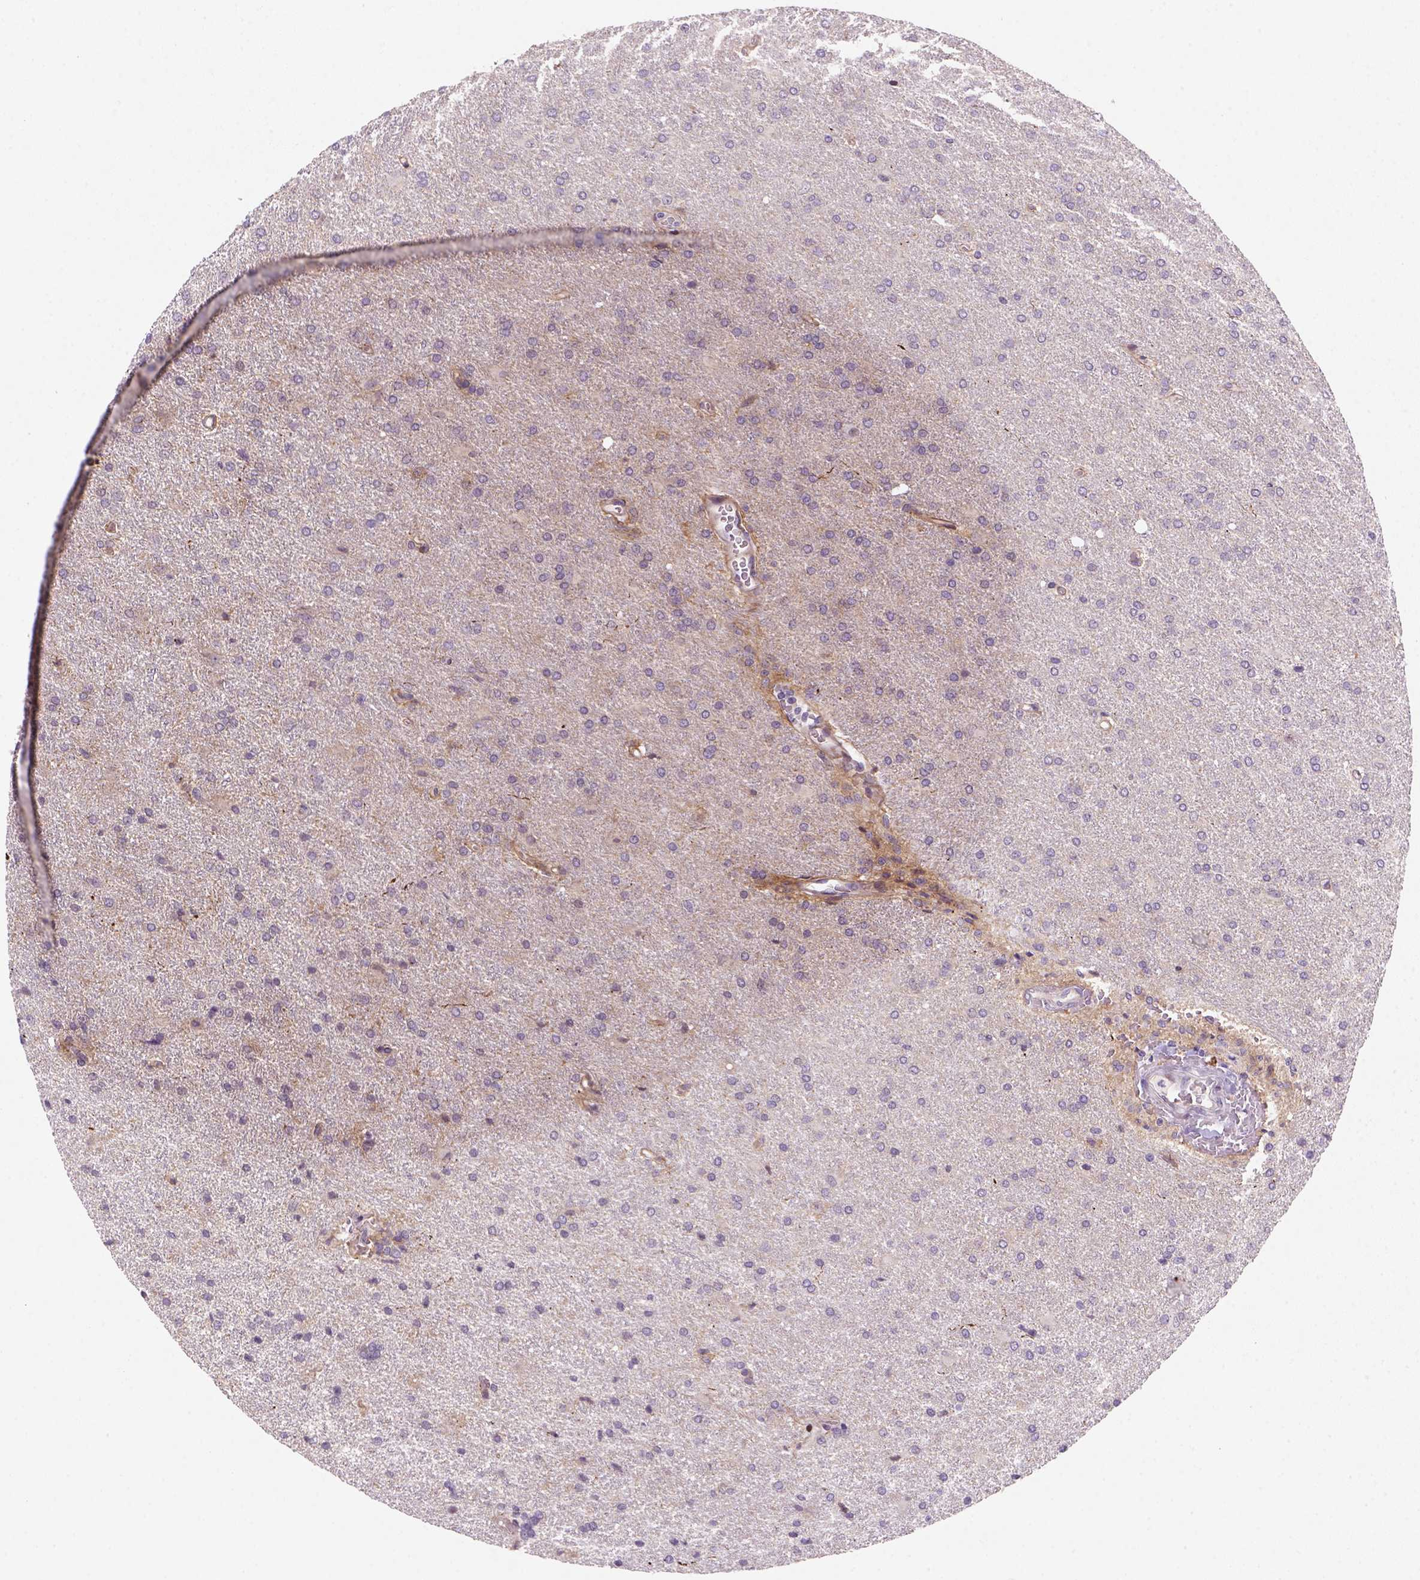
{"staining": {"intensity": "negative", "quantity": "none", "location": "none"}, "tissue": "glioma", "cell_type": "Tumor cells", "image_type": "cancer", "snomed": [{"axis": "morphology", "description": "Glioma, malignant, High grade"}, {"axis": "topography", "description": "Brain"}], "caption": "Photomicrograph shows no protein positivity in tumor cells of glioma tissue.", "gene": "VSTM5", "patient": {"sex": "male", "age": 68}}